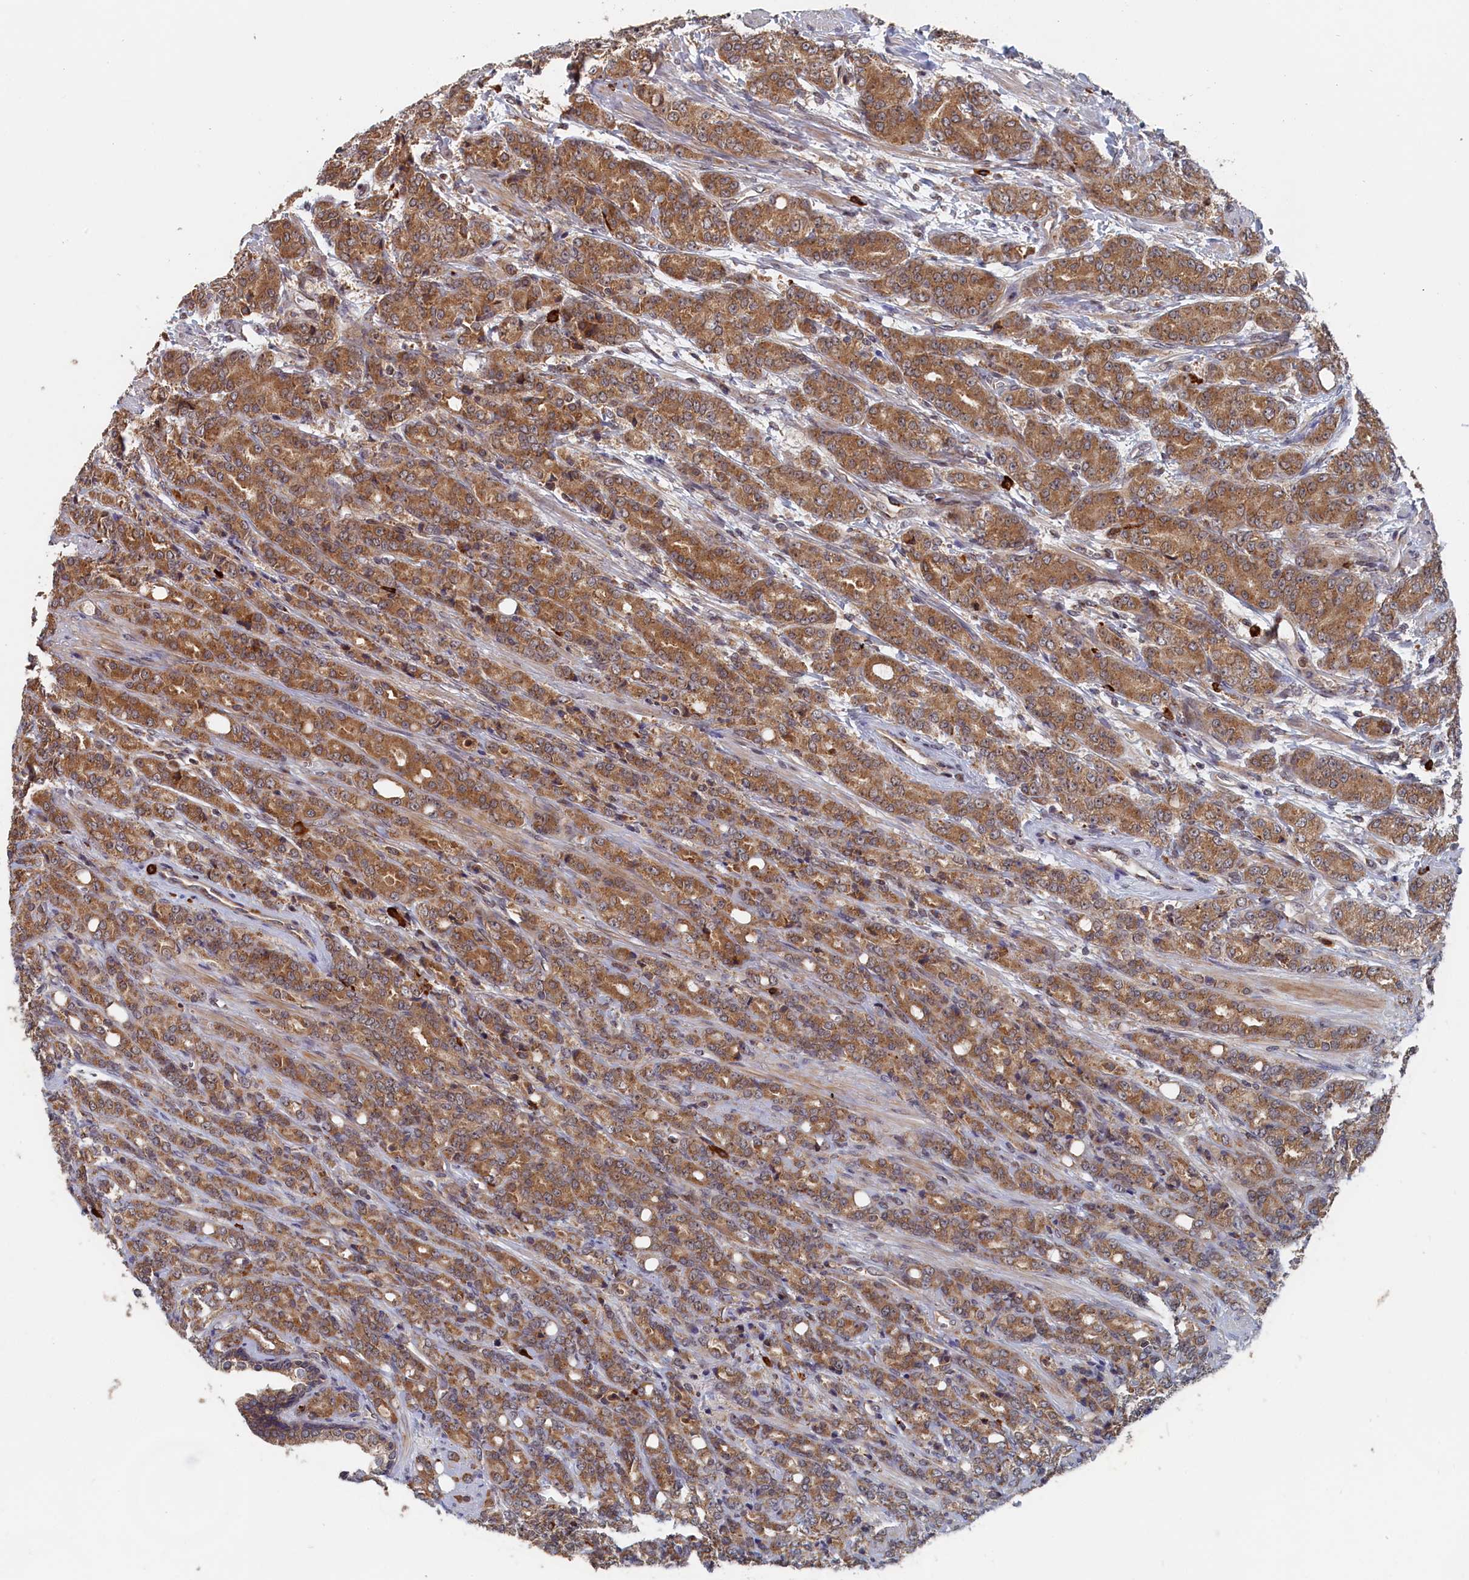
{"staining": {"intensity": "moderate", "quantity": ">75%", "location": "cytoplasmic/membranous"}, "tissue": "prostate cancer", "cell_type": "Tumor cells", "image_type": "cancer", "snomed": [{"axis": "morphology", "description": "Adenocarcinoma, High grade"}, {"axis": "topography", "description": "Prostate"}], "caption": "A brown stain labels moderate cytoplasmic/membranous positivity of a protein in human prostate adenocarcinoma (high-grade) tumor cells. (DAB (3,3'-diaminobenzidine) = brown stain, brightfield microscopy at high magnification).", "gene": "TRAPPC2L", "patient": {"sex": "male", "age": 62}}